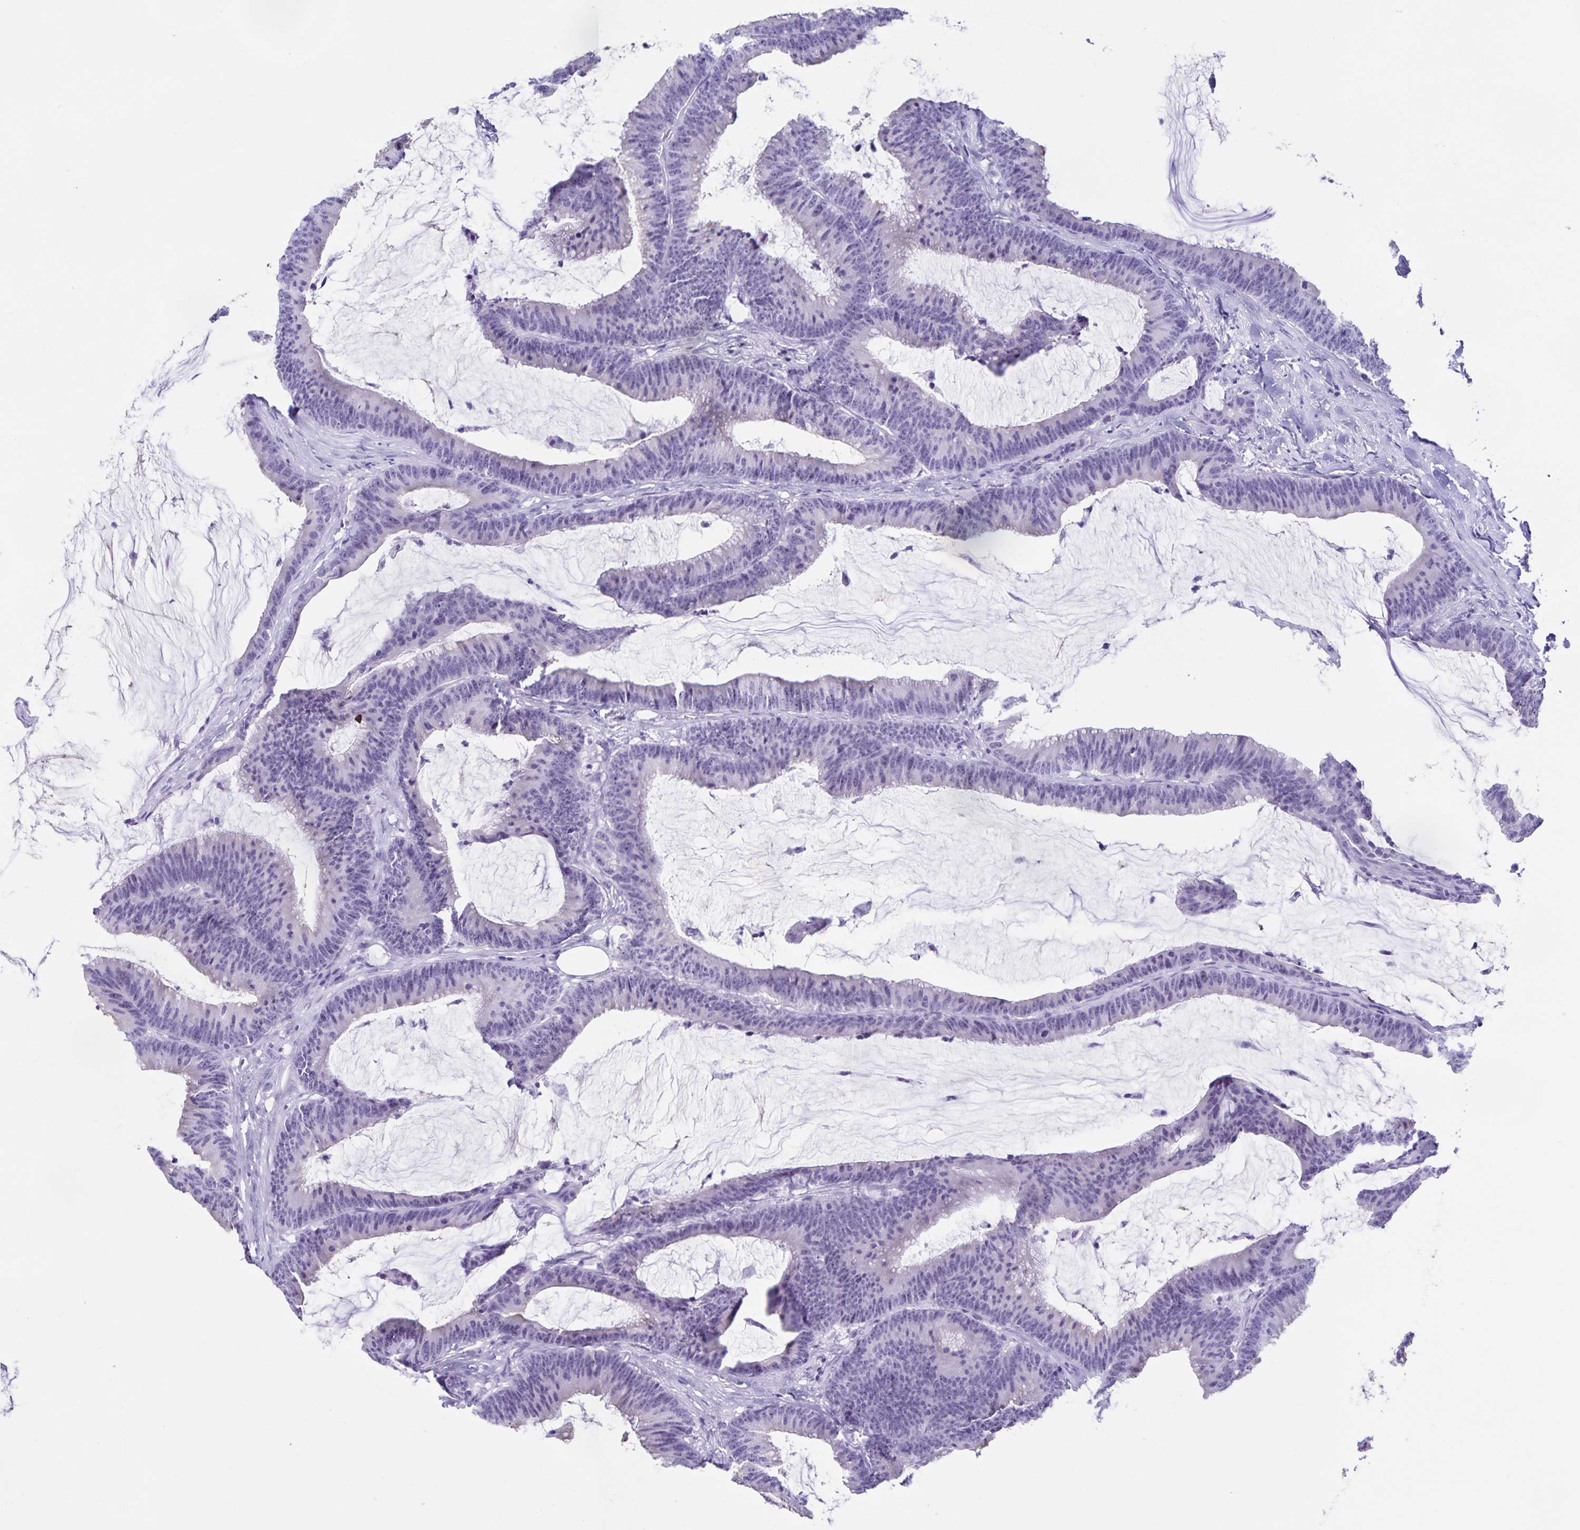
{"staining": {"intensity": "weak", "quantity": "<25%", "location": "nuclear"}, "tissue": "colorectal cancer", "cell_type": "Tumor cells", "image_type": "cancer", "snomed": [{"axis": "morphology", "description": "Adenocarcinoma, NOS"}, {"axis": "topography", "description": "Colon"}], "caption": "Micrograph shows no protein expression in tumor cells of colorectal cancer tissue.", "gene": "FAM170A", "patient": {"sex": "female", "age": 78}}